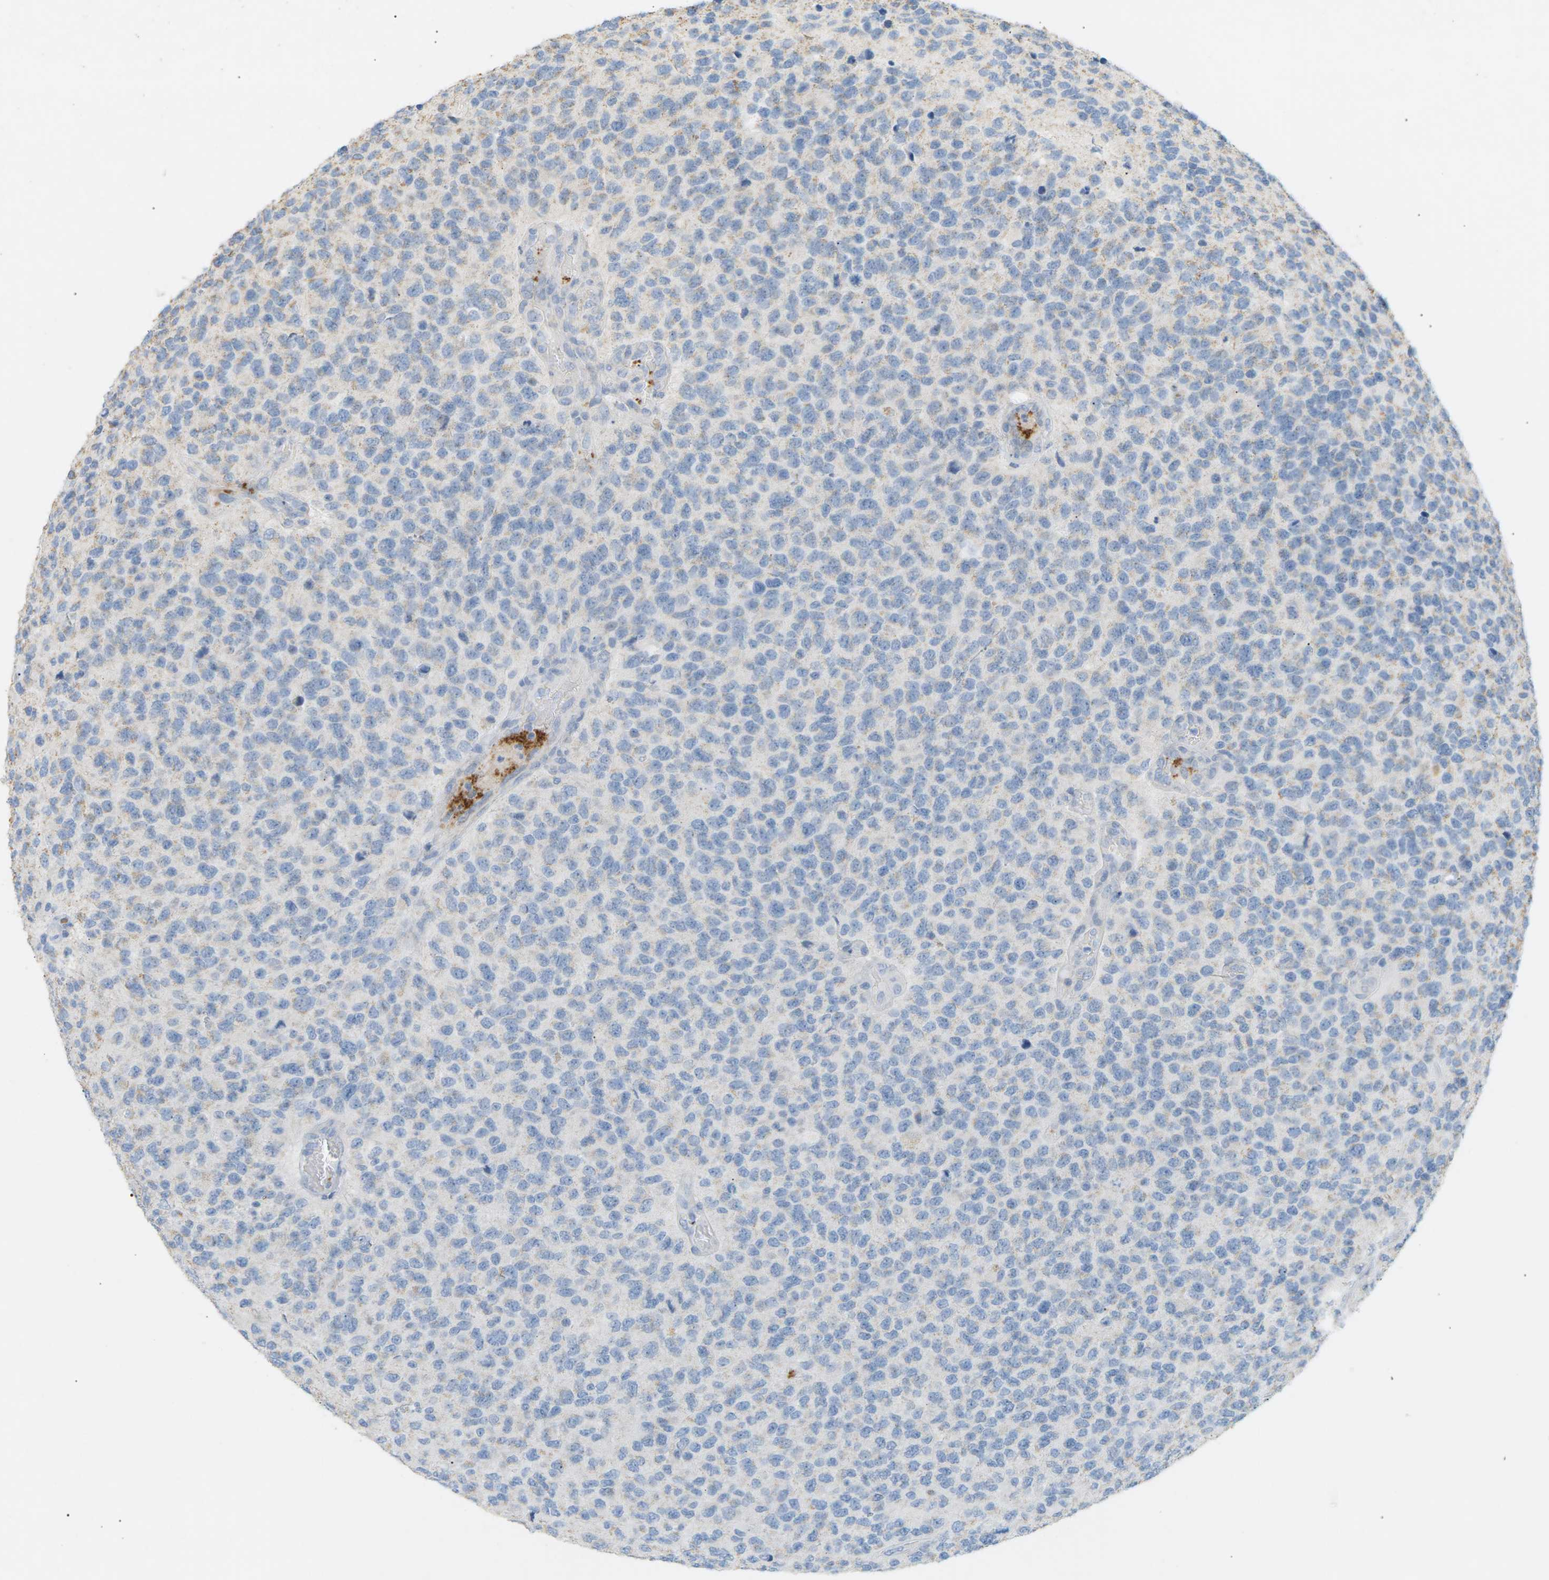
{"staining": {"intensity": "negative", "quantity": "none", "location": "none"}, "tissue": "glioma", "cell_type": "Tumor cells", "image_type": "cancer", "snomed": [{"axis": "morphology", "description": "Glioma, malignant, High grade"}, {"axis": "topography", "description": "pancreas cauda"}], "caption": "Photomicrograph shows no protein positivity in tumor cells of malignant glioma (high-grade) tissue. (Immunohistochemistry (ihc), brightfield microscopy, high magnification).", "gene": "LIME1", "patient": {"sex": "male", "age": 60}}